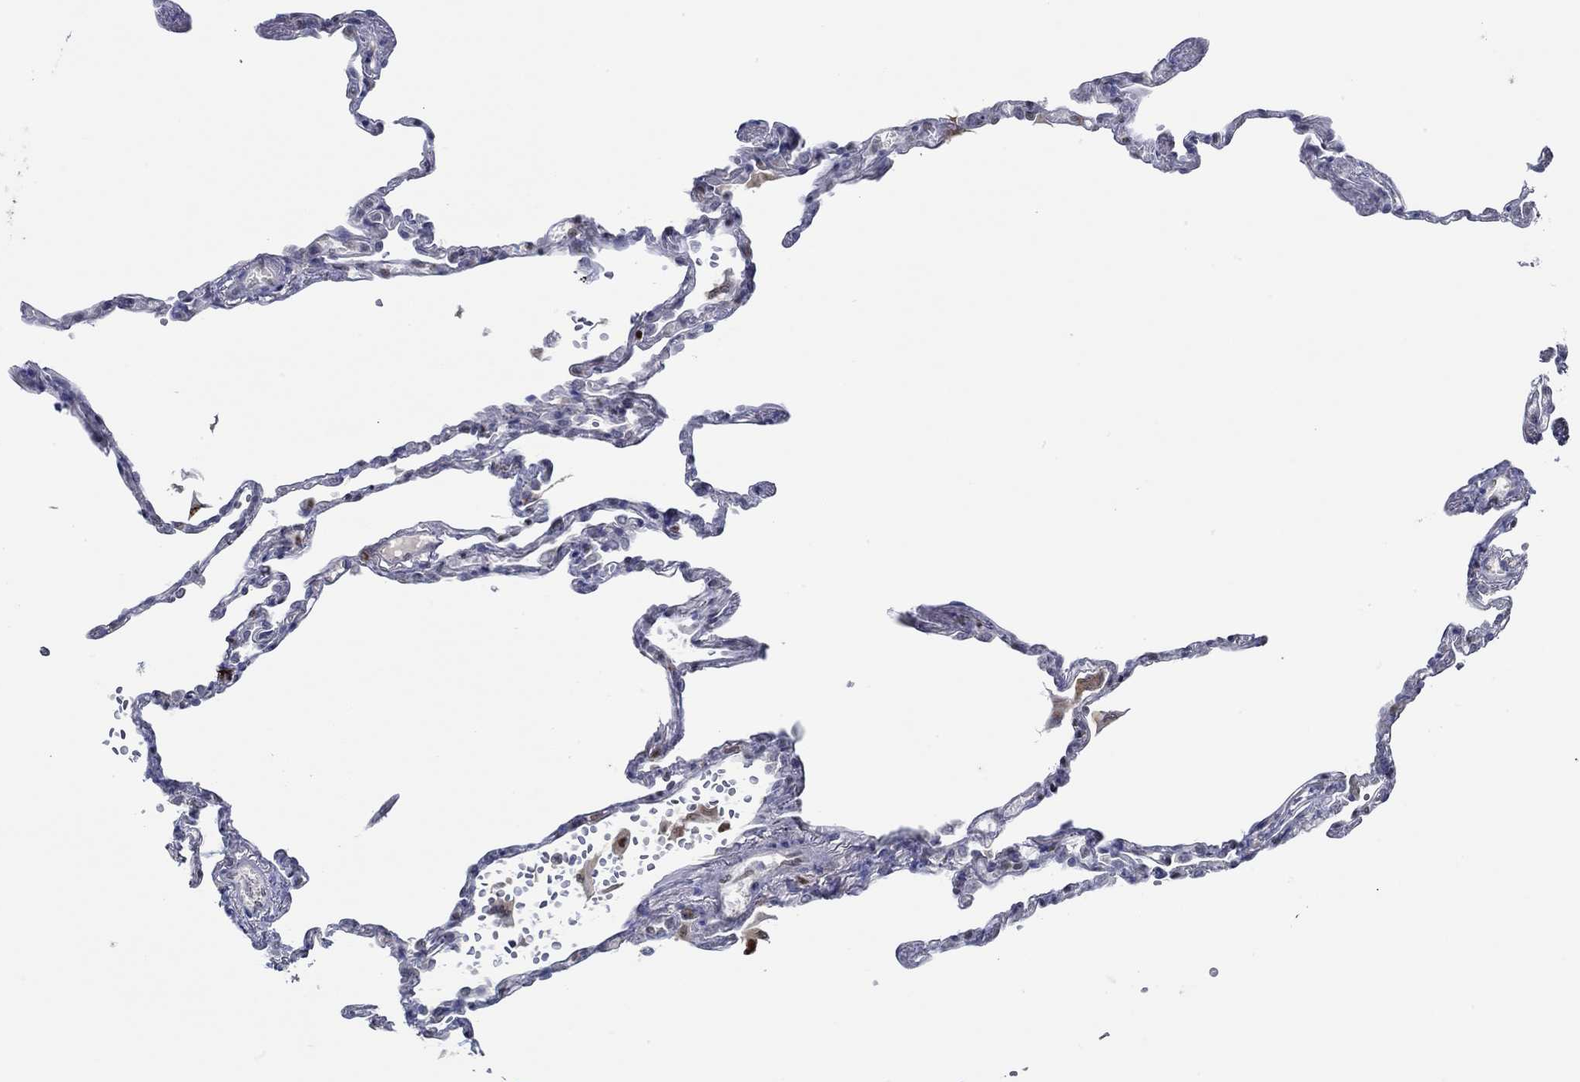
{"staining": {"intensity": "negative", "quantity": "none", "location": "none"}, "tissue": "lung", "cell_type": "Alveolar cells", "image_type": "normal", "snomed": [{"axis": "morphology", "description": "Normal tissue, NOS"}, {"axis": "topography", "description": "Lung"}], "caption": "Alveolar cells are negative for protein expression in benign human lung. (DAB immunohistochemistry (IHC), high magnification).", "gene": "GATA2", "patient": {"sex": "male", "age": 78}}